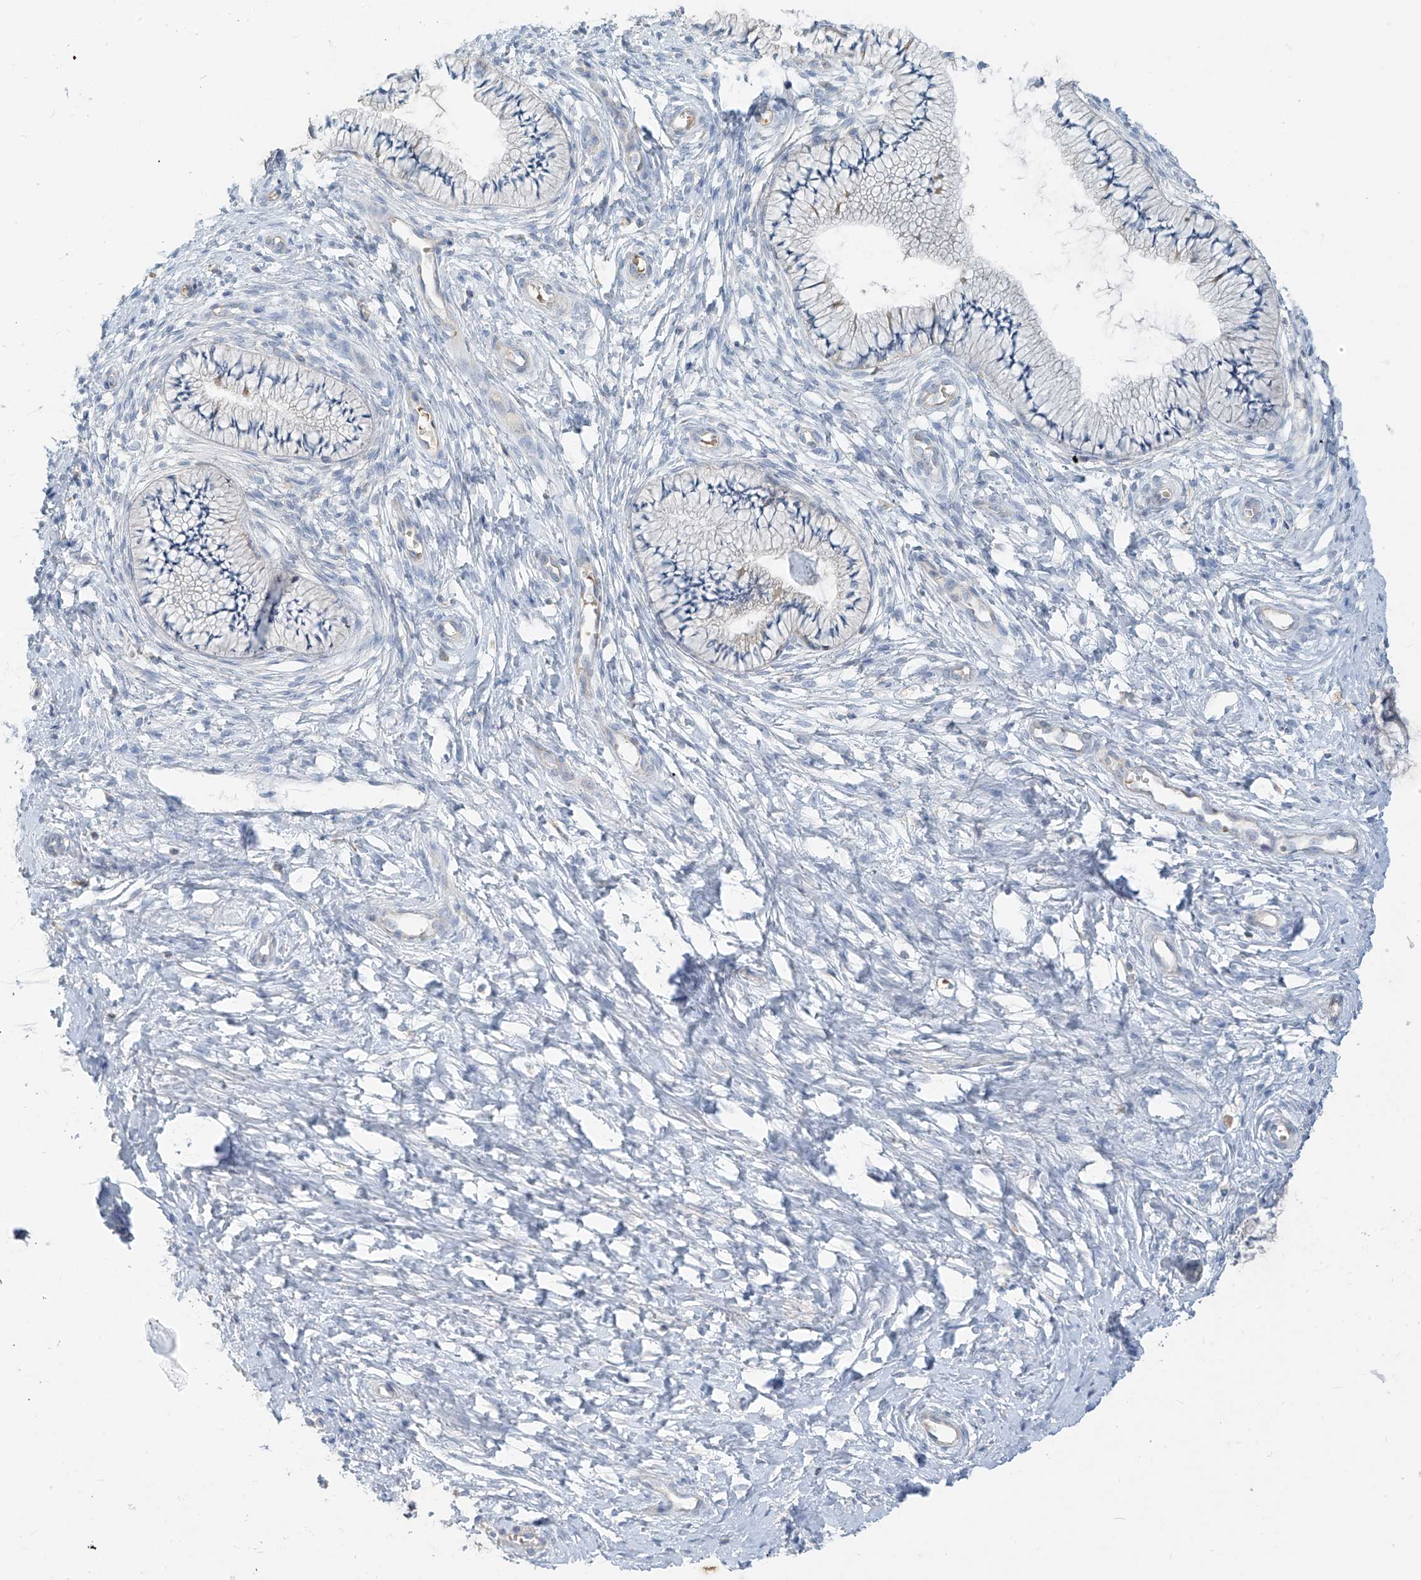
{"staining": {"intensity": "negative", "quantity": "none", "location": "none"}, "tissue": "cervix", "cell_type": "Glandular cells", "image_type": "normal", "snomed": [{"axis": "morphology", "description": "Normal tissue, NOS"}, {"axis": "topography", "description": "Cervix"}], "caption": "A micrograph of cervix stained for a protein exhibits no brown staining in glandular cells. (DAB (3,3'-diaminobenzidine) IHC visualized using brightfield microscopy, high magnification).", "gene": "DGKQ", "patient": {"sex": "female", "age": 36}}